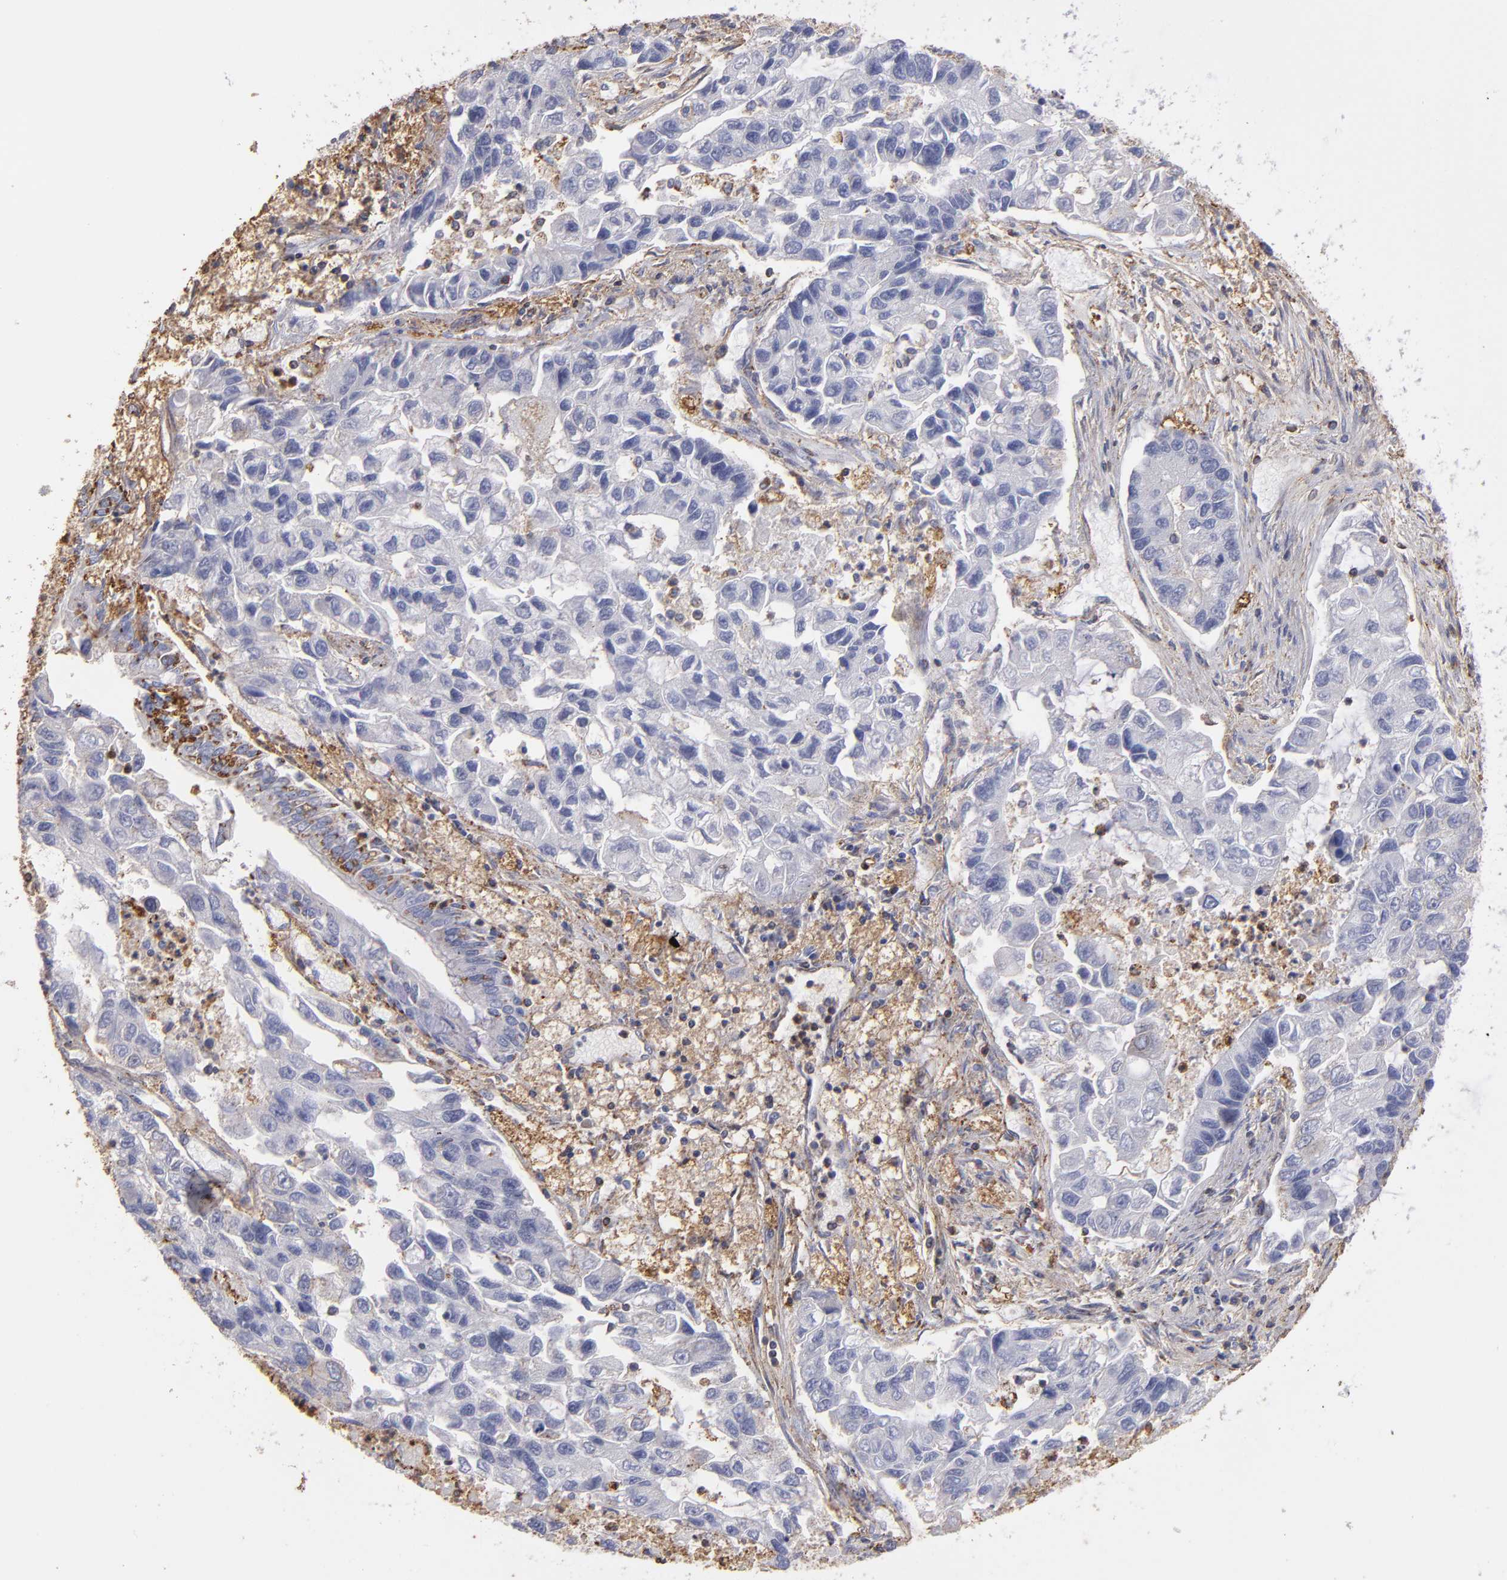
{"staining": {"intensity": "negative", "quantity": "none", "location": "none"}, "tissue": "lung cancer", "cell_type": "Tumor cells", "image_type": "cancer", "snomed": [{"axis": "morphology", "description": "Adenocarcinoma, NOS"}, {"axis": "topography", "description": "Lung"}], "caption": "Immunohistochemical staining of human lung cancer exhibits no significant staining in tumor cells.", "gene": "ABCB1", "patient": {"sex": "female", "age": 51}}